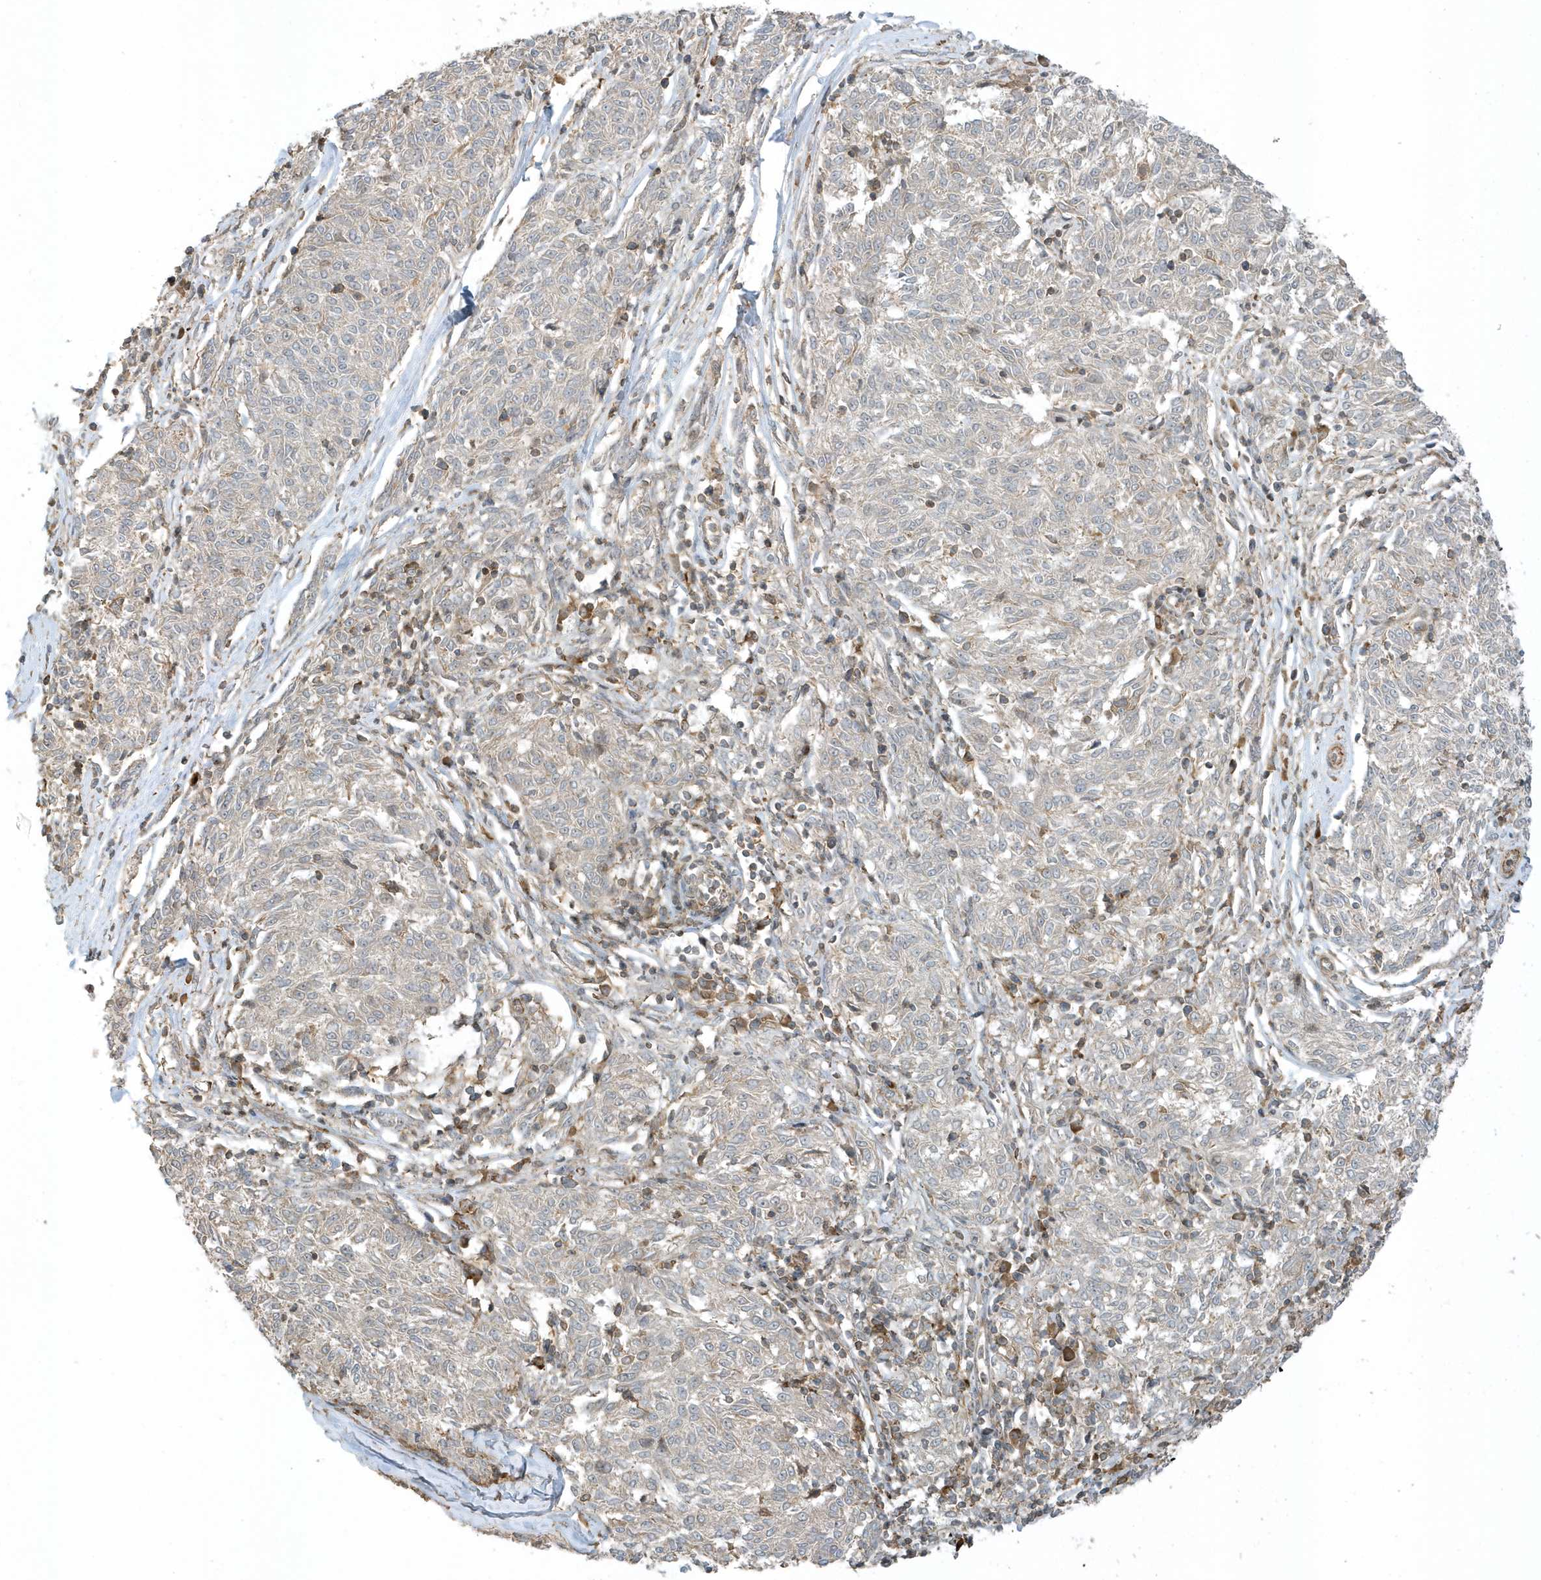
{"staining": {"intensity": "weak", "quantity": "25%-75%", "location": "cytoplasmic/membranous"}, "tissue": "melanoma", "cell_type": "Tumor cells", "image_type": "cancer", "snomed": [{"axis": "morphology", "description": "Malignant melanoma, NOS"}, {"axis": "topography", "description": "Skin"}], "caption": "Protein staining of malignant melanoma tissue reveals weak cytoplasmic/membranous expression in approximately 25%-75% of tumor cells. (brown staining indicates protein expression, while blue staining denotes nuclei).", "gene": "ZBTB8A", "patient": {"sex": "female", "age": 72}}